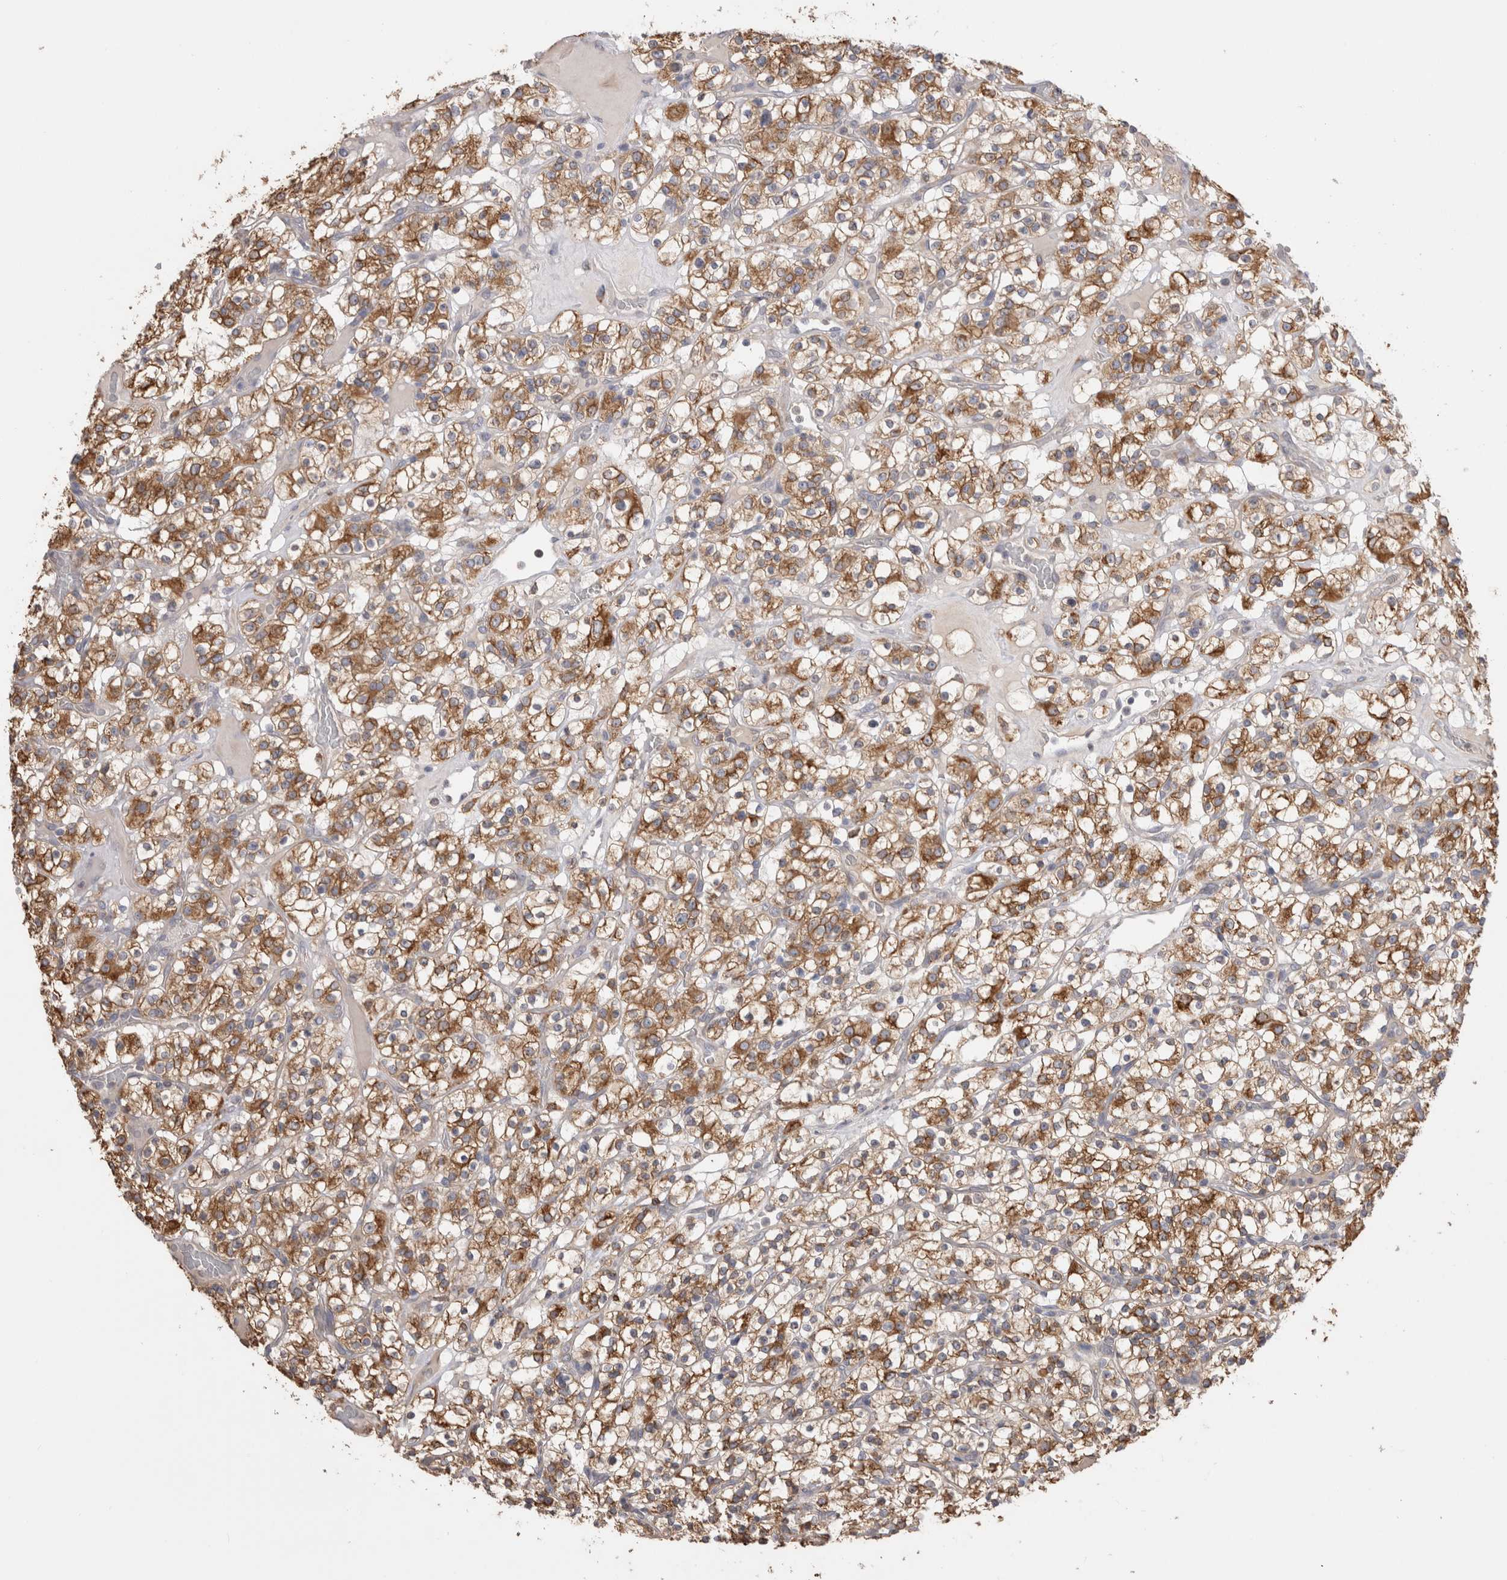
{"staining": {"intensity": "moderate", "quantity": ">75%", "location": "cytoplasmic/membranous"}, "tissue": "renal cancer", "cell_type": "Tumor cells", "image_type": "cancer", "snomed": [{"axis": "morphology", "description": "Normal tissue, NOS"}, {"axis": "morphology", "description": "Adenocarcinoma, NOS"}, {"axis": "topography", "description": "Kidney"}], "caption": "Immunohistochemistry photomicrograph of neoplastic tissue: renal cancer (adenocarcinoma) stained using IHC shows medium levels of moderate protein expression localized specifically in the cytoplasmic/membranous of tumor cells, appearing as a cytoplasmic/membranous brown color.", "gene": "LRPAP1", "patient": {"sex": "female", "age": 72}}